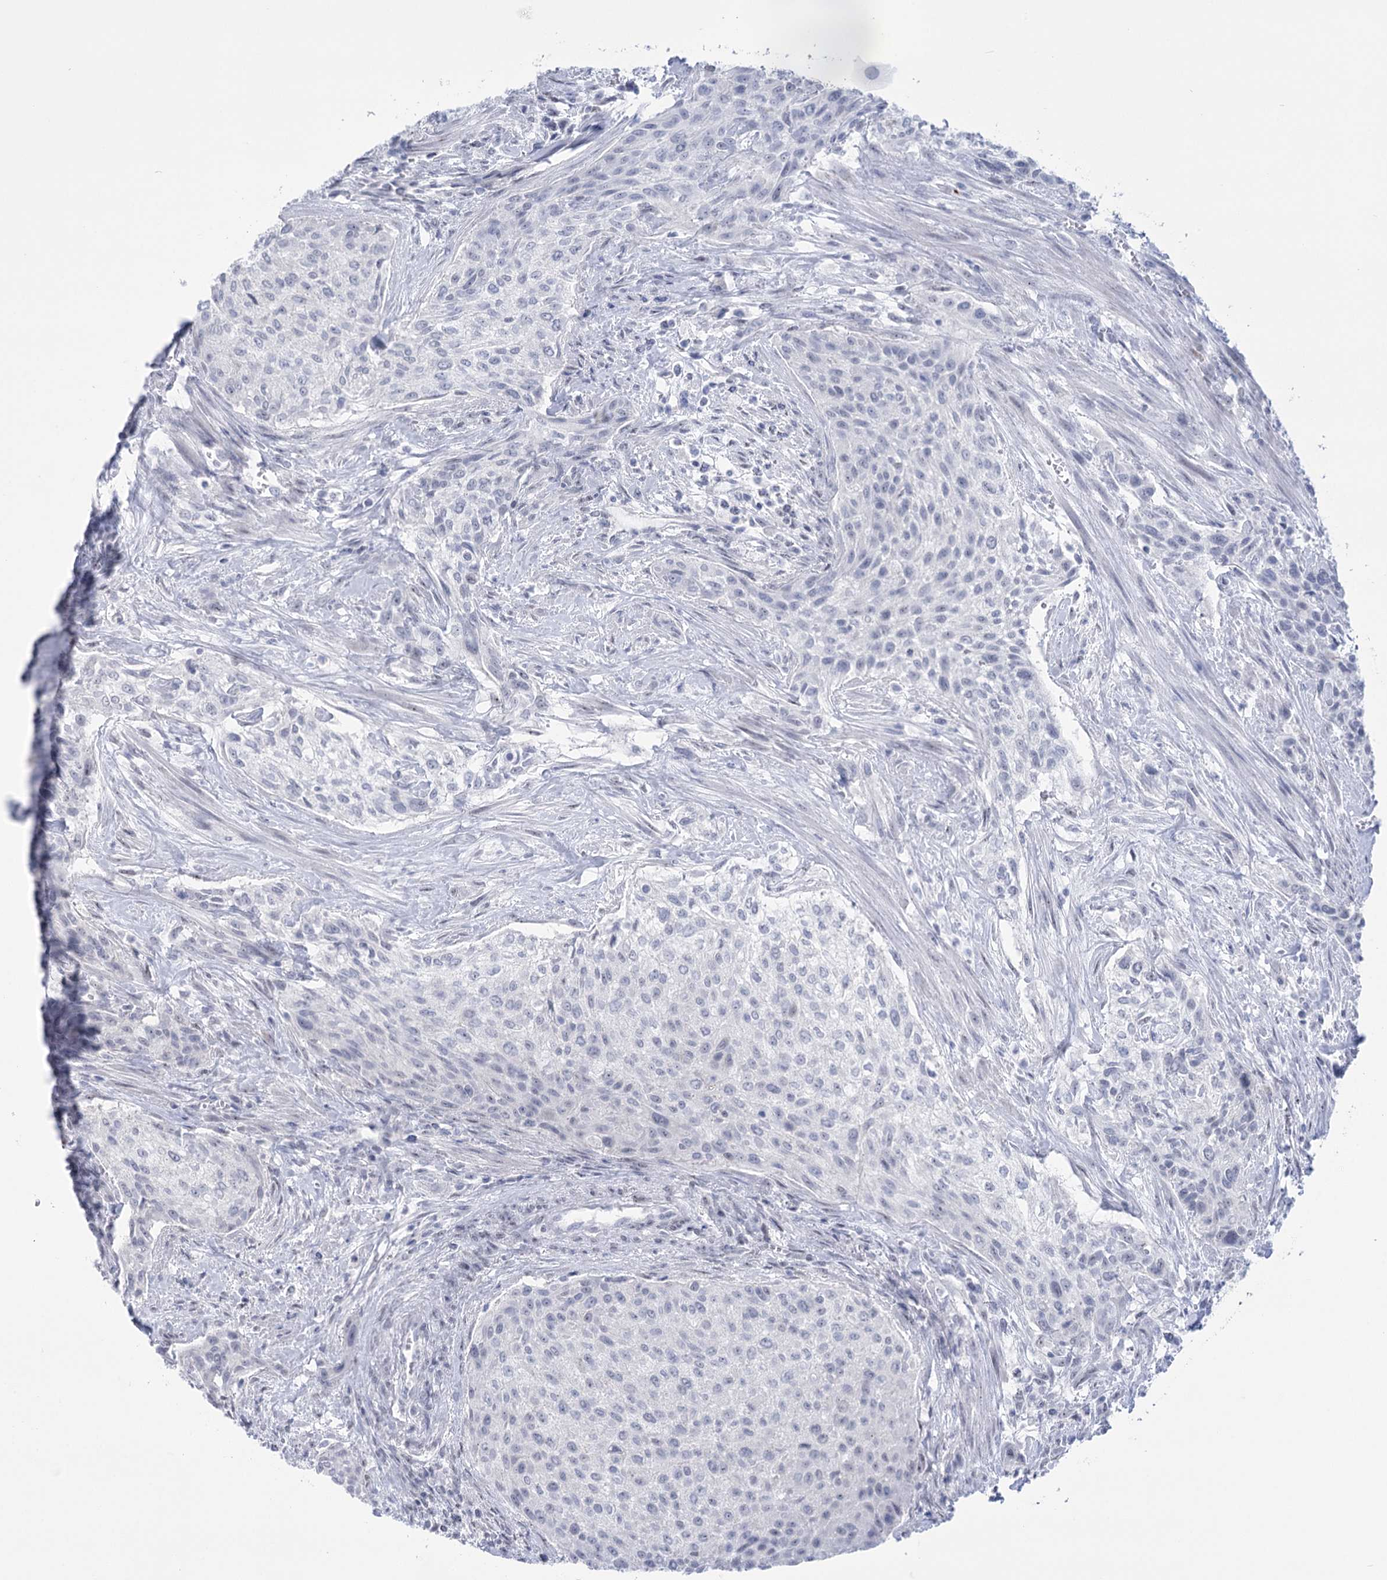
{"staining": {"intensity": "negative", "quantity": "none", "location": "none"}, "tissue": "urothelial cancer", "cell_type": "Tumor cells", "image_type": "cancer", "snomed": [{"axis": "morphology", "description": "Normal tissue, NOS"}, {"axis": "morphology", "description": "Urothelial carcinoma, NOS"}, {"axis": "topography", "description": "Urinary bladder"}, {"axis": "topography", "description": "Peripheral nerve tissue"}], "caption": "Immunohistochemical staining of urothelial cancer displays no significant expression in tumor cells.", "gene": "HORMAD1", "patient": {"sex": "male", "age": 35}}